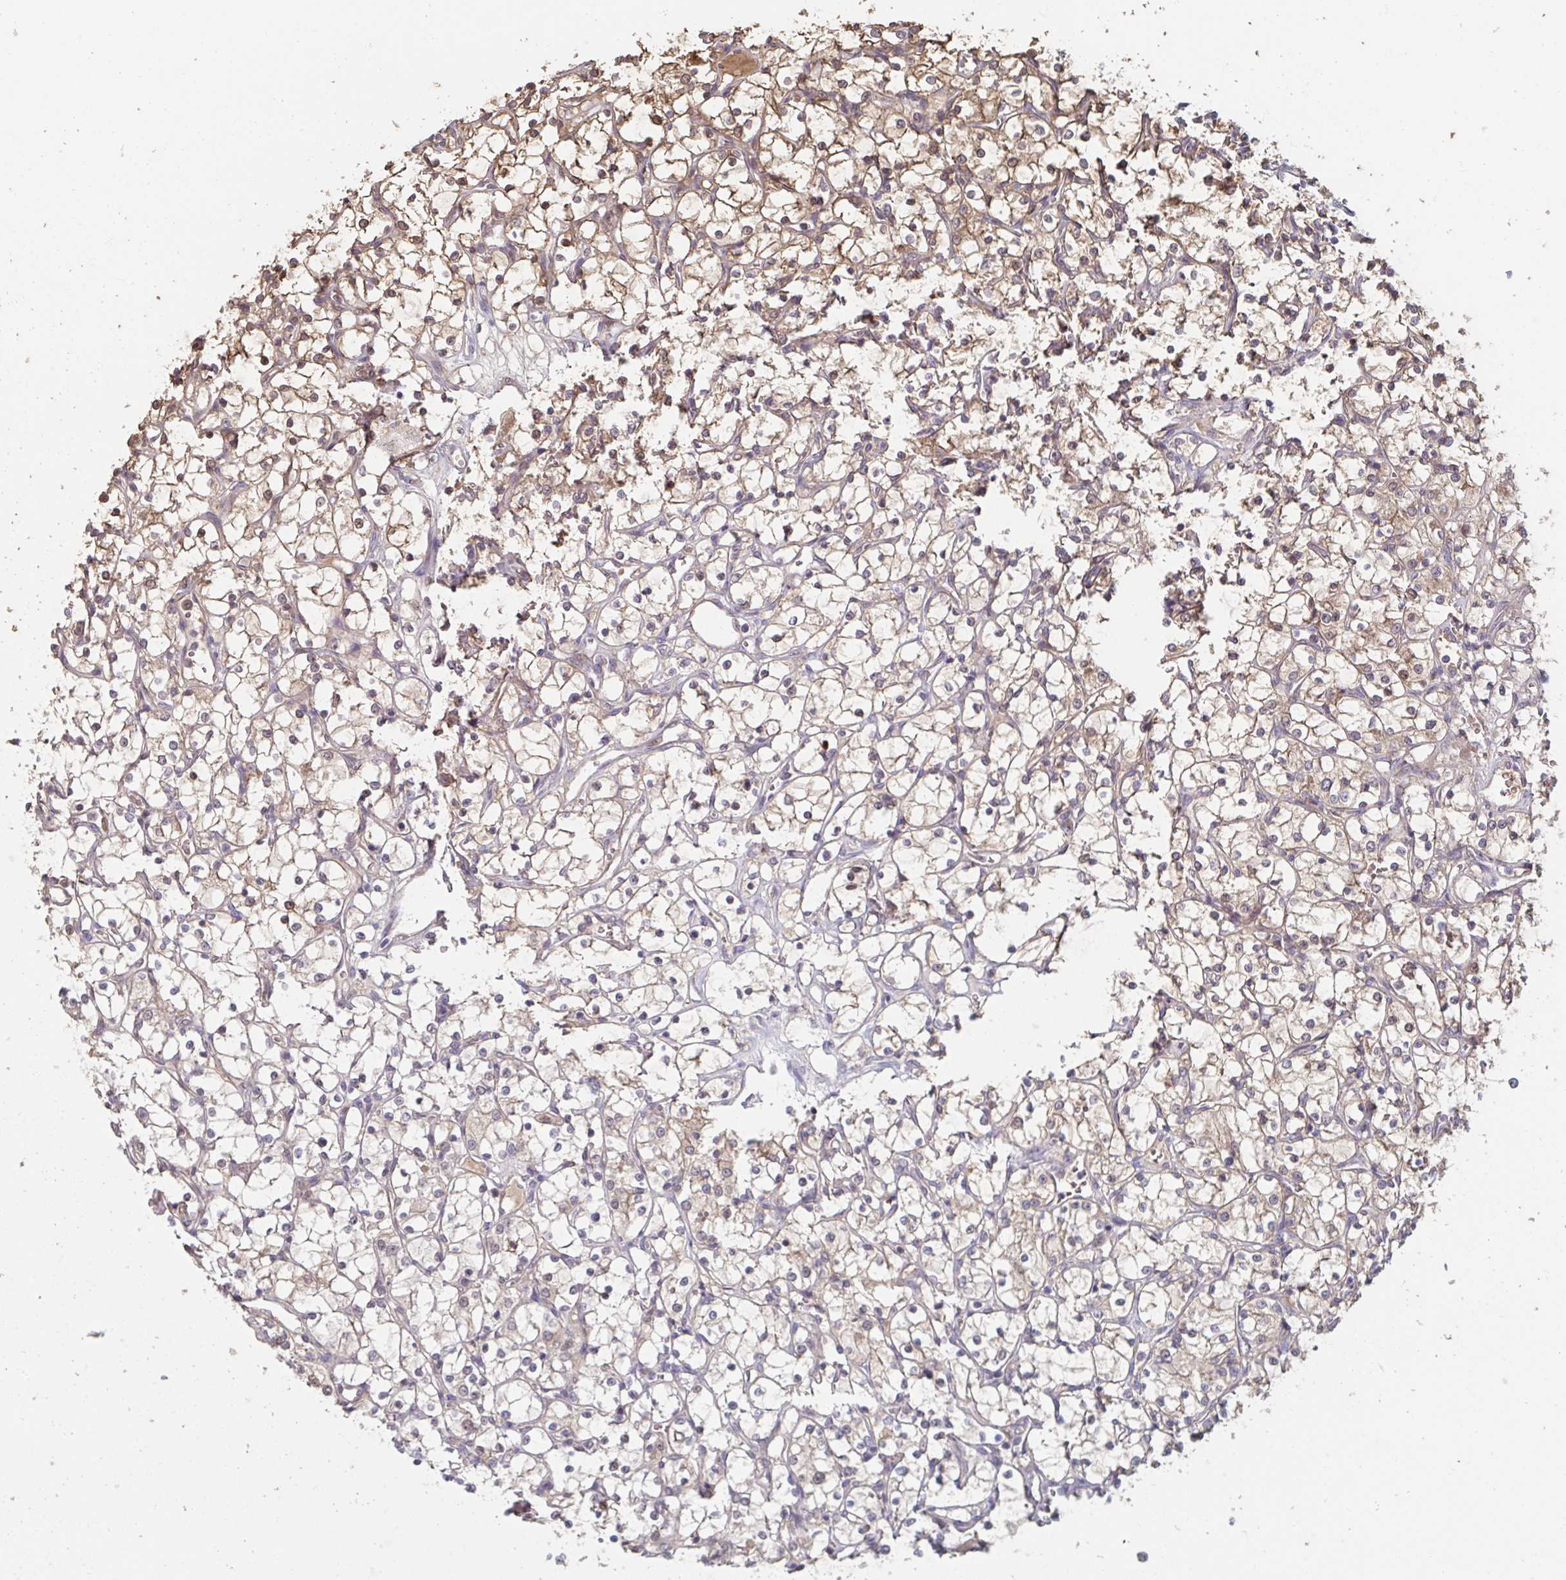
{"staining": {"intensity": "moderate", "quantity": "25%-75%", "location": "cytoplasmic/membranous"}, "tissue": "renal cancer", "cell_type": "Tumor cells", "image_type": "cancer", "snomed": [{"axis": "morphology", "description": "Adenocarcinoma, NOS"}, {"axis": "topography", "description": "Kidney"}], "caption": "A photomicrograph showing moderate cytoplasmic/membranous positivity in approximately 25%-75% of tumor cells in adenocarcinoma (renal), as visualized by brown immunohistochemical staining.", "gene": "ACD", "patient": {"sex": "female", "age": 69}}